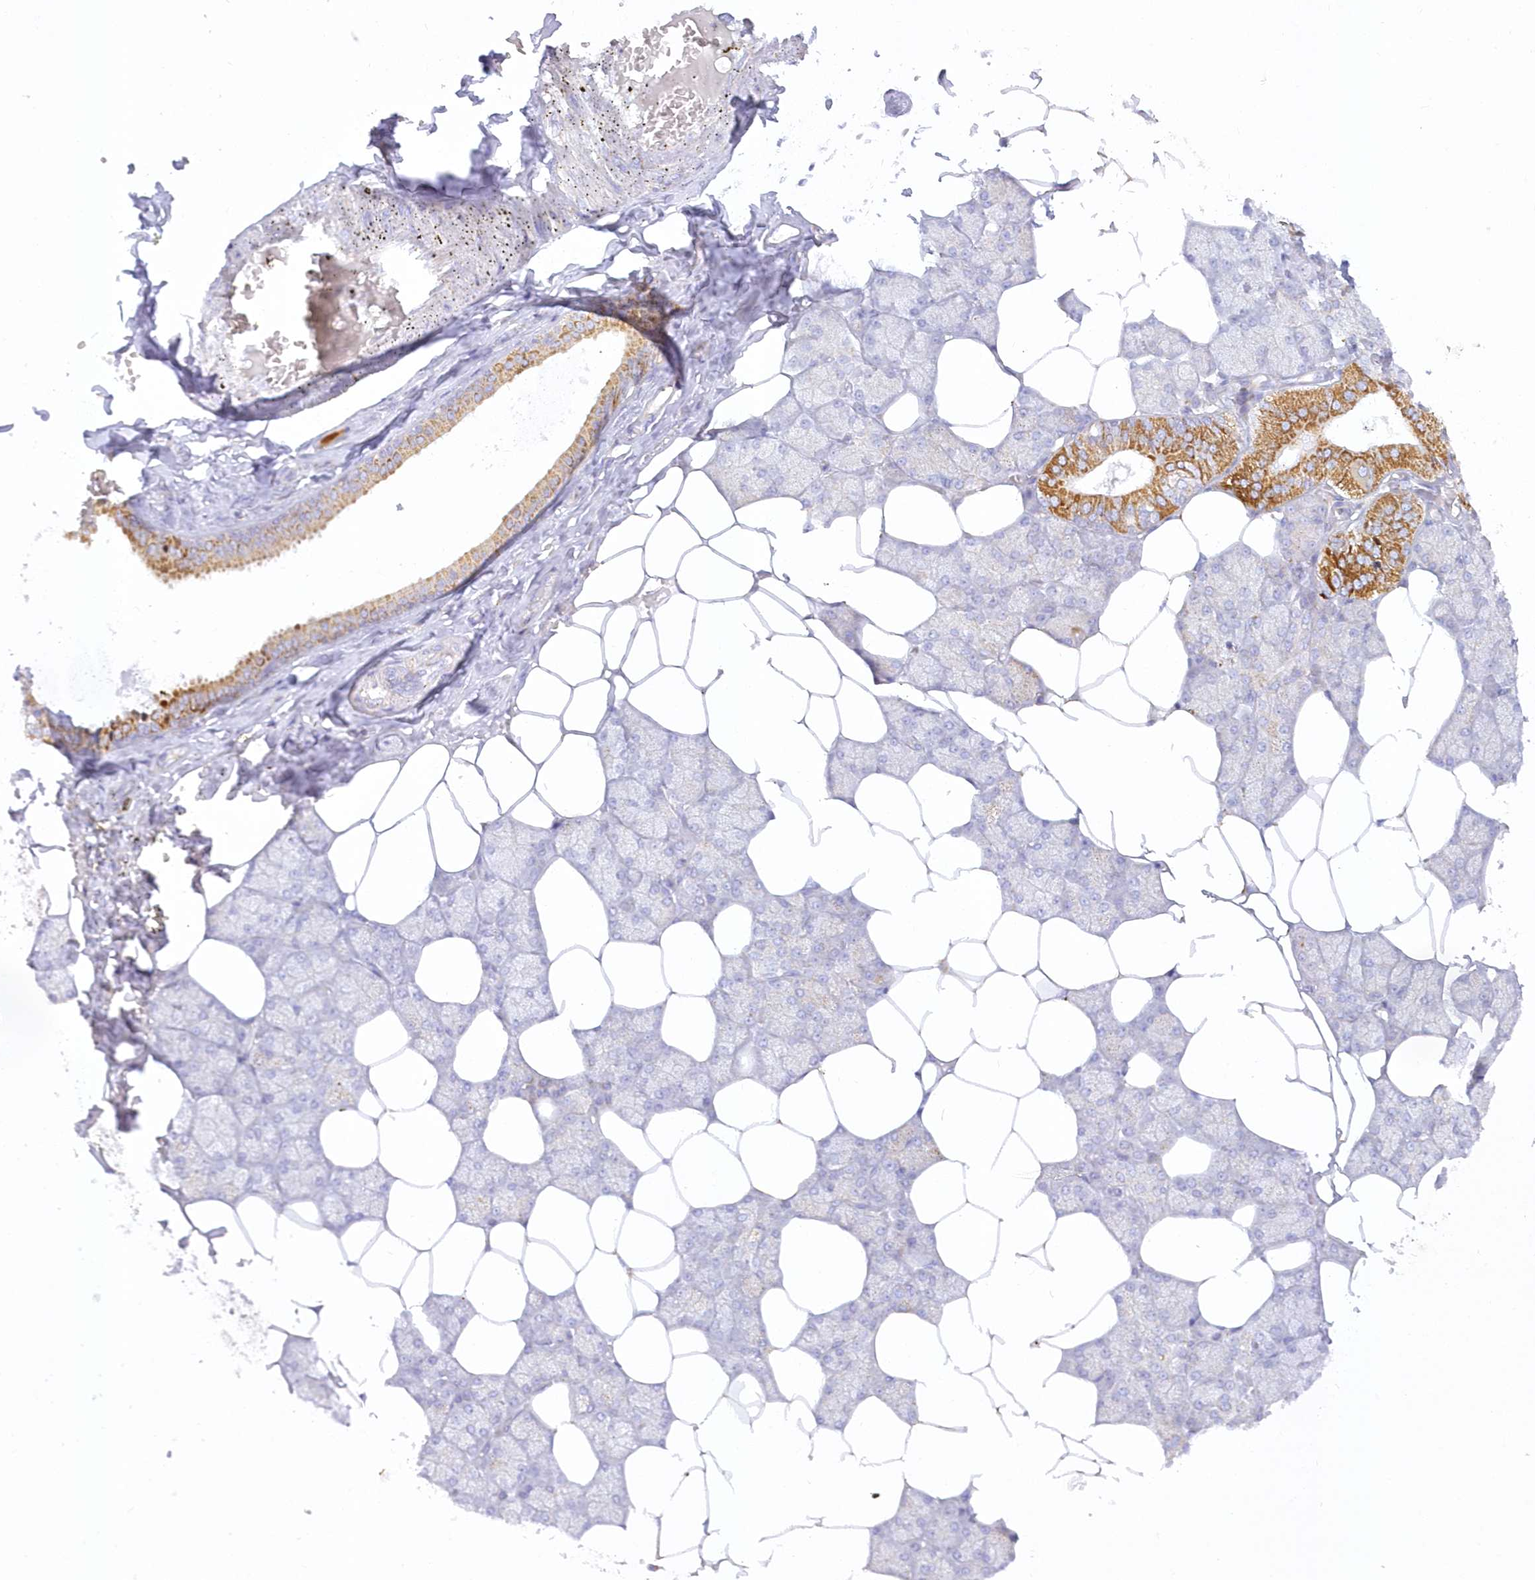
{"staining": {"intensity": "strong", "quantity": "<25%", "location": "cytoplasmic/membranous"}, "tissue": "salivary gland", "cell_type": "Glandular cells", "image_type": "normal", "snomed": [{"axis": "morphology", "description": "Normal tissue, NOS"}, {"axis": "topography", "description": "Salivary gland"}], "caption": "Protein expression analysis of normal salivary gland shows strong cytoplasmic/membranous staining in about <25% of glandular cells. The staining was performed using DAB (3,3'-diaminobenzidine), with brown indicating positive protein expression. Nuclei are stained blue with hematoxylin.", "gene": "TBC1D14", "patient": {"sex": "male", "age": 62}}